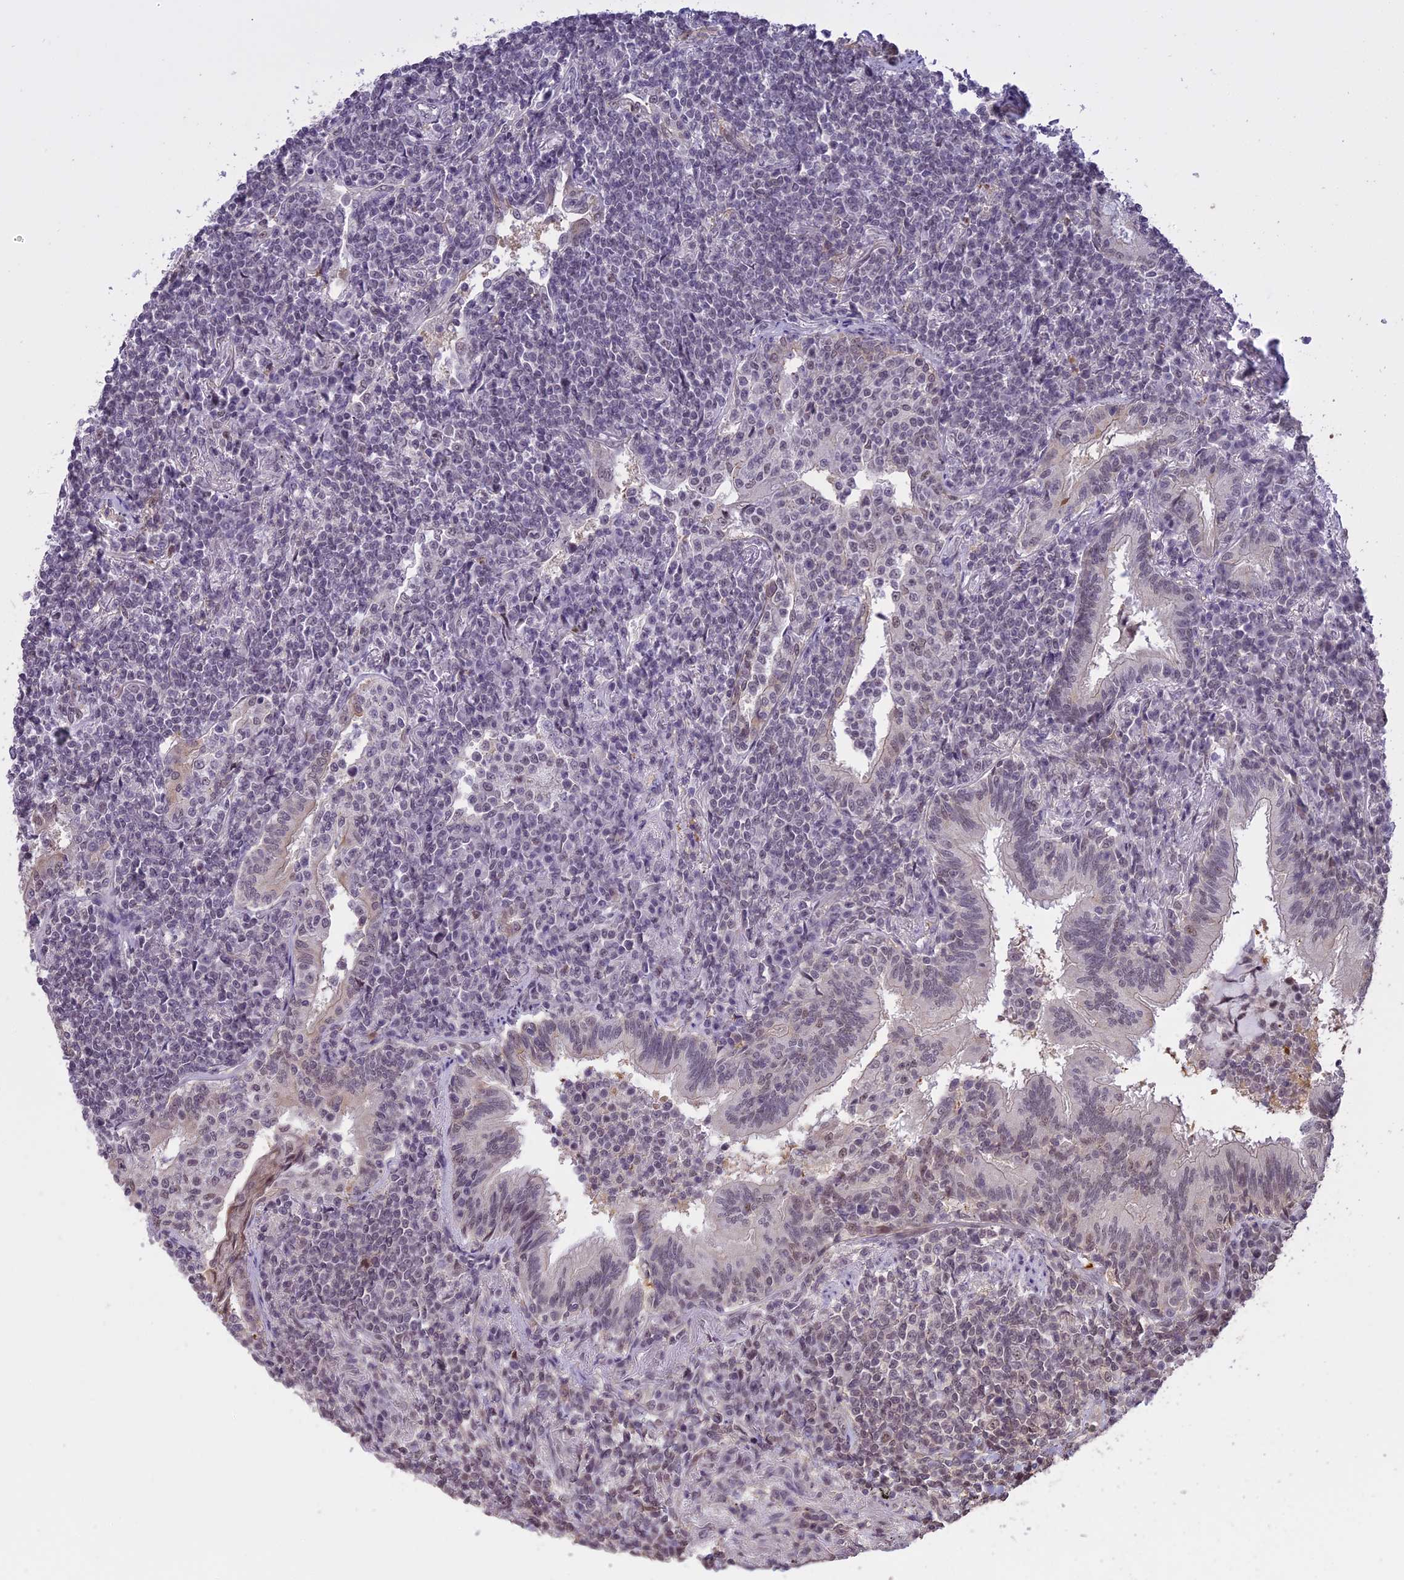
{"staining": {"intensity": "weak", "quantity": "<25%", "location": "nuclear"}, "tissue": "lymphoma", "cell_type": "Tumor cells", "image_type": "cancer", "snomed": [{"axis": "morphology", "description": "Malignant lymphoma, non-Hodgkin's type, Low grade"}, {"axis": "topography", "description": "Lung"}], "caption": "Immunohistochemistry (IHC) of human lymphoma displays no expression in tumor cells.", "gene": "TIGD7", "patient": {"sex": "female", "age": 71}}